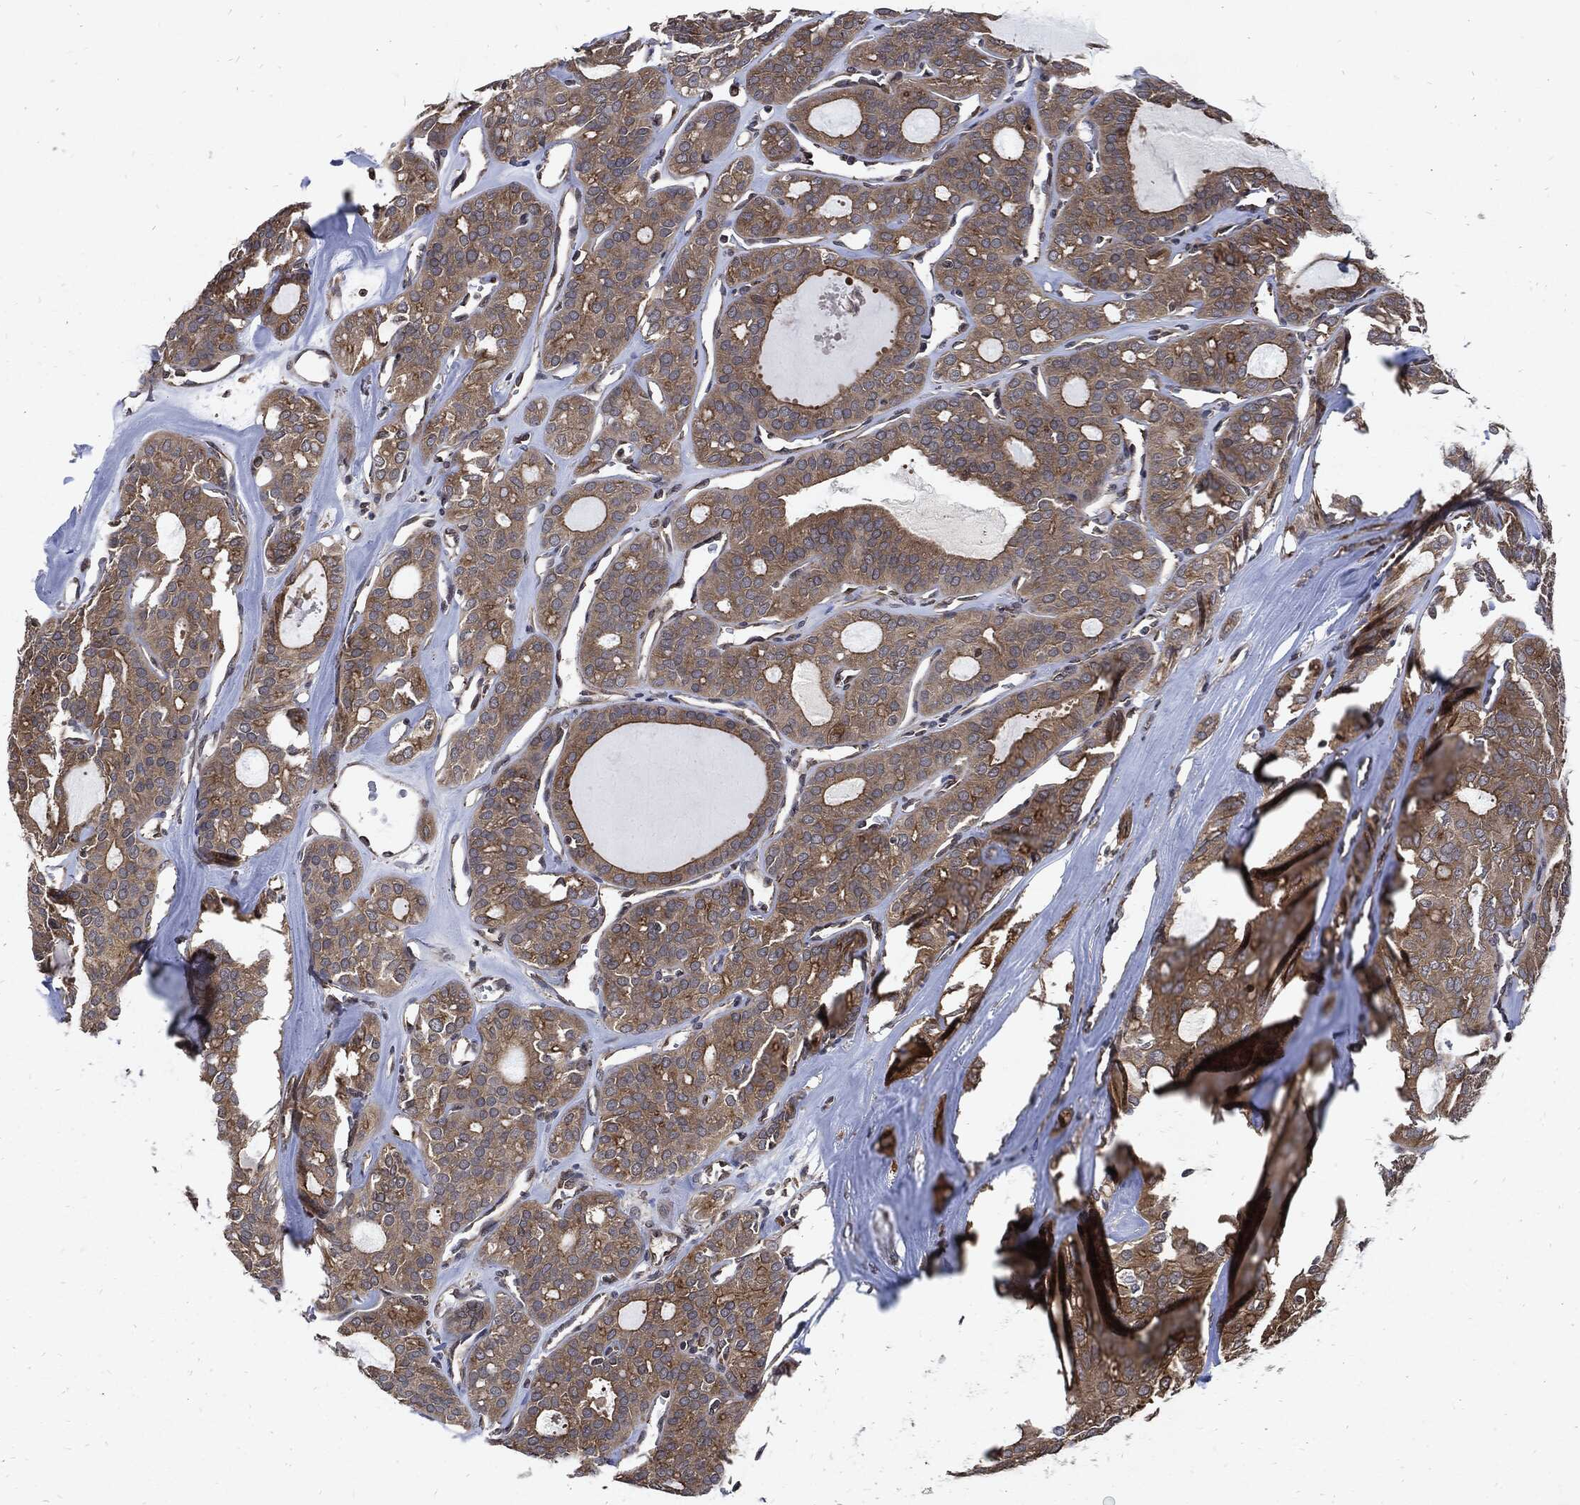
{"staining": {"intensity": "moderate", "quantity": "25%-75%", "location": "cytoplasmic/membranous"}, "tissue": "thyroid cancer", "cell_type": "Tumor cells", "image_type": "cancer", "snomed": [{"axis": "morphology", "description": "Follicular adenoma carcinoma, NOS"}, {"axis": "topography", "description": "Thyroid gland"}], "caption": "This image displays thyroid cancer stained with immunohistochemistry (IHC) to label a protein in brown. The cytoplasmic/membranous of tumor cells show moderate positivity for the protein. Nuclei are counter-stained blue.", "gene": "DCTN1", "patient": {"sex": "male", "age": 75}}